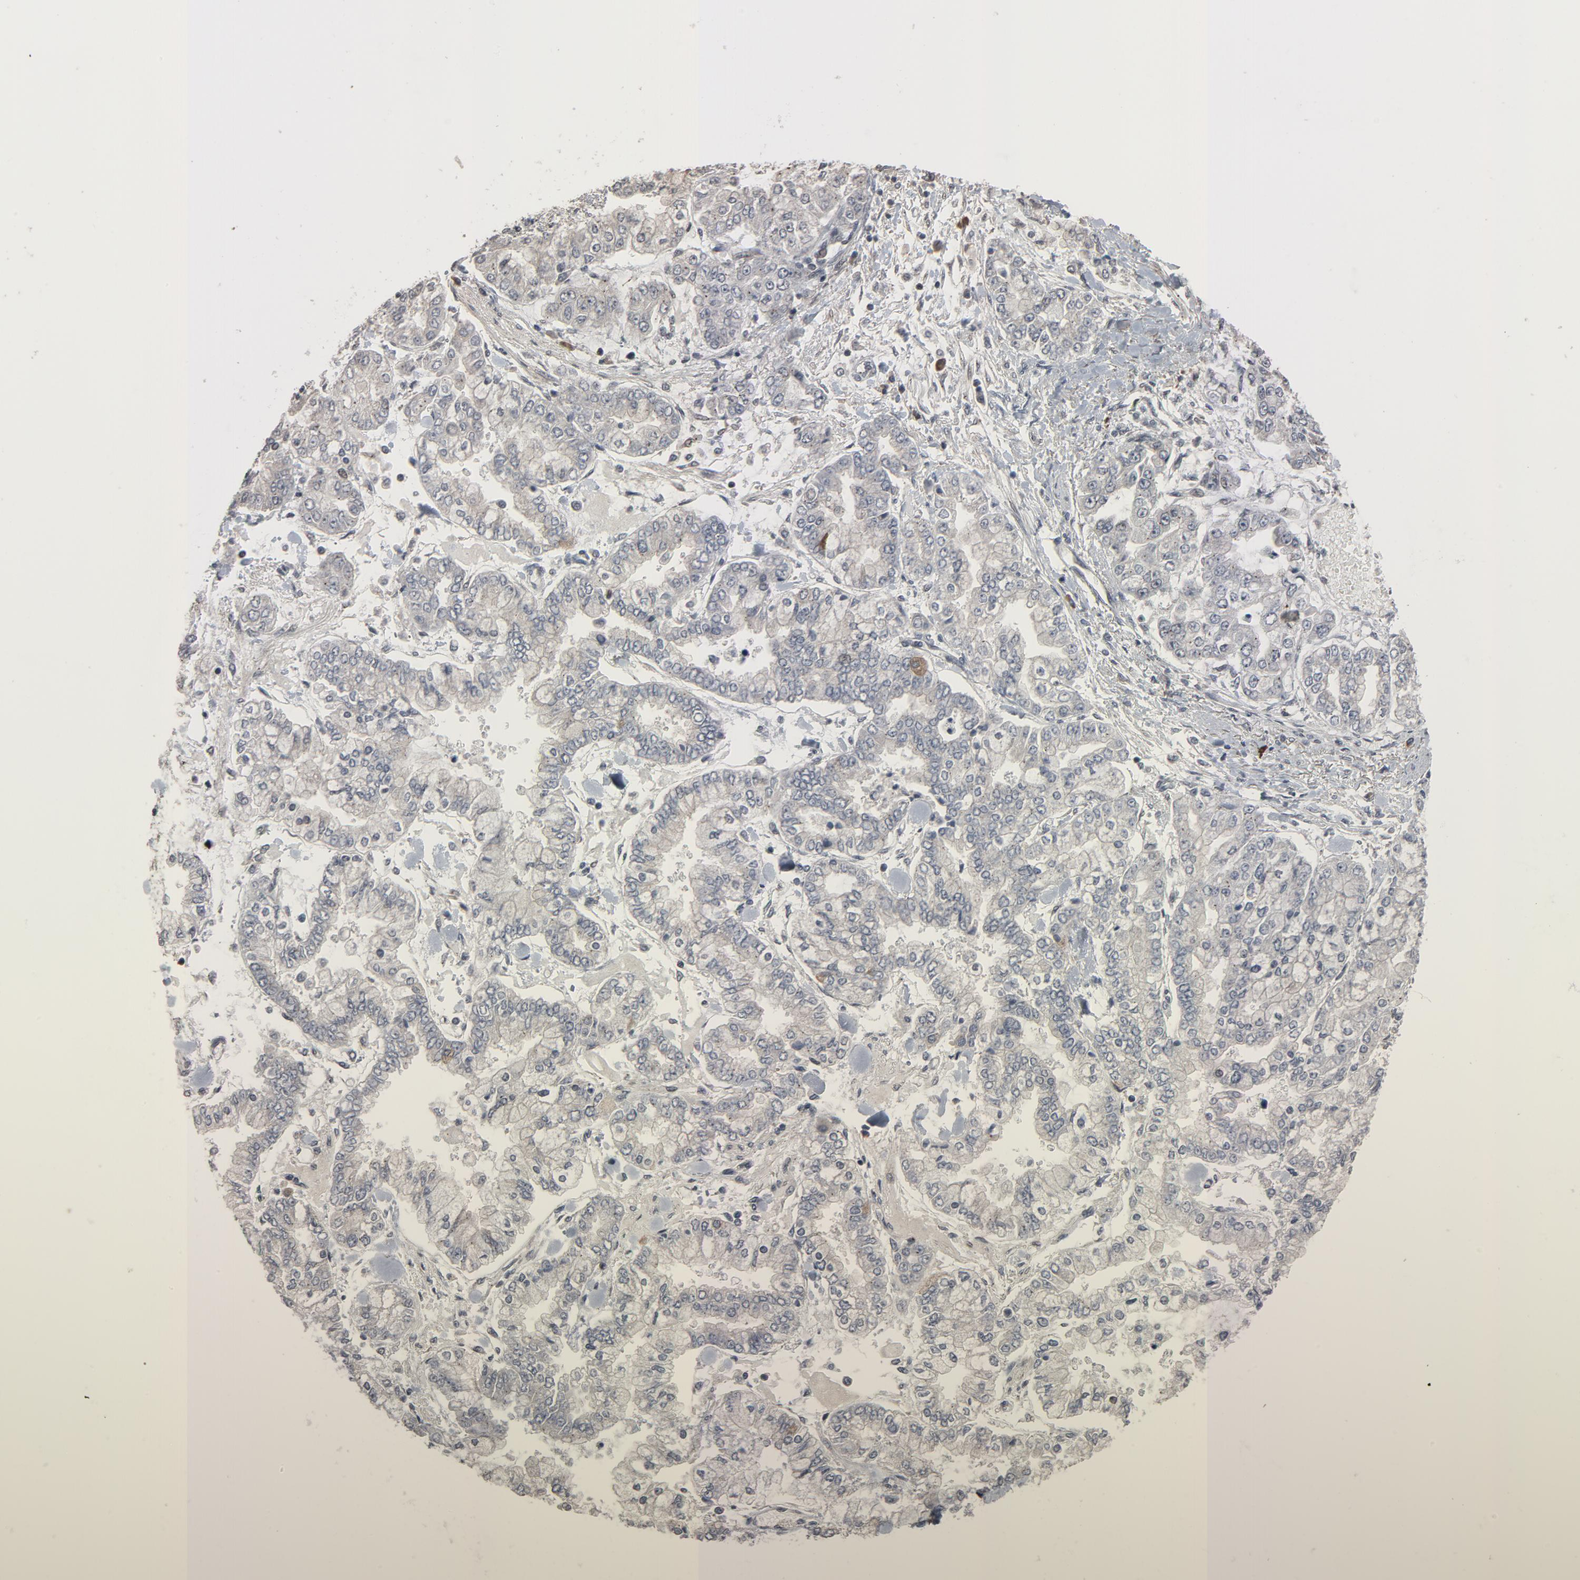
{"staining": {"intensity": "negative", "quantity": "none", "location": "none"}, "tissue": "stomach cancer", "cell_type": "Tumor cells", "image_type": "cancer", "snomed": [{"axis": "morphology", "description": "Normal tissue, NOS"}, {"axis": "morphology", "description": "Adenocarcinoma, NOS"}, {"axis": "topography", "description": "Stomach, upper"}, {"axis": "topography", "description": "Stomach"}], "caption": "High magnification brightfield microscopy of adenocarcinoma (stomach) stained with DAB (3,3'-diaminobenzidine) (brown) and counterstained with hematoxylin (blue): tumor cells show no significant expression.", "gene": "POM121", "patient": {"sex": "male", "age": 76}}